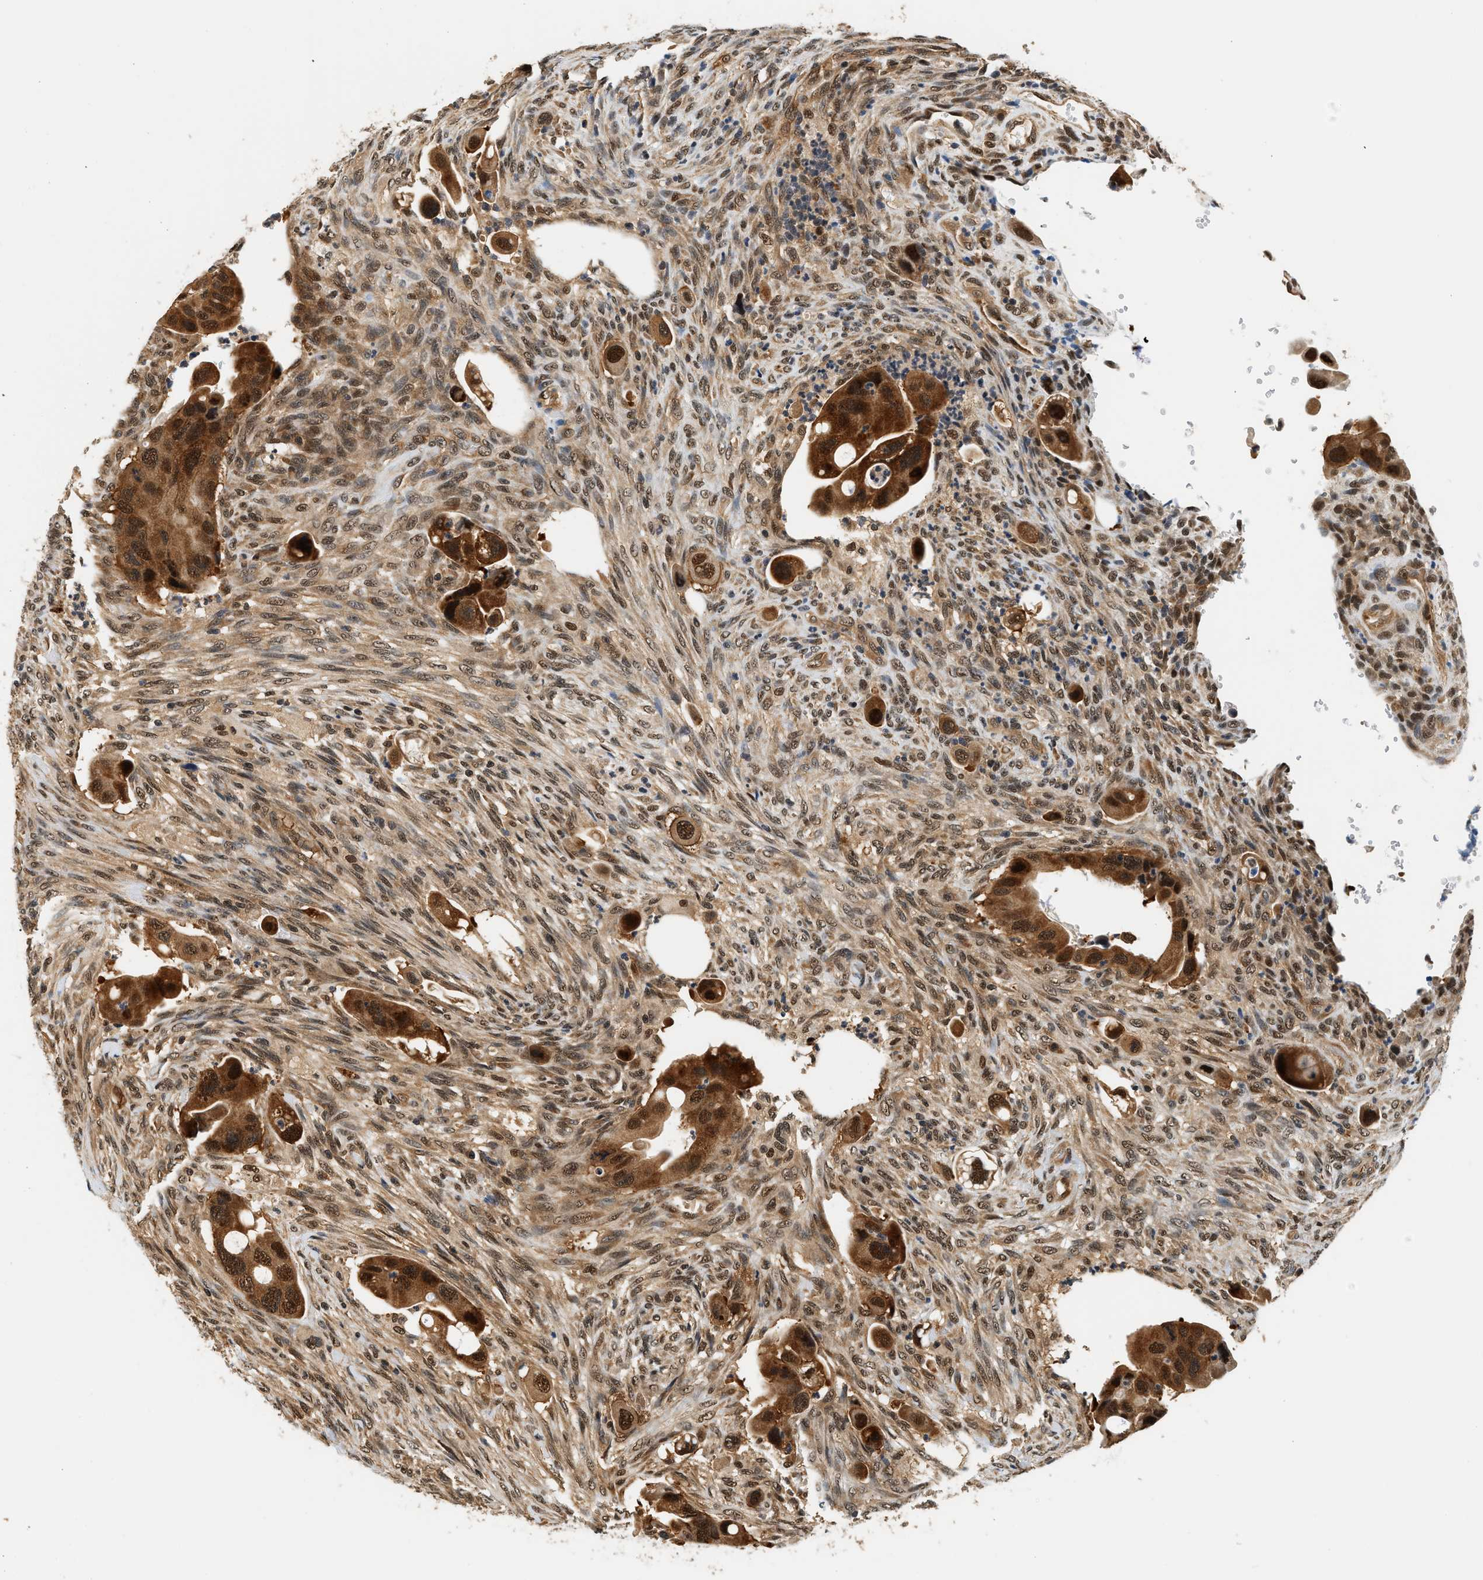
{"staining": {"intensity": "strong", "quantity": ">75%", "location": "cytoplasmic/membranous,nuclear"}, "tissue": "colorectal cancer", "cell_type": "Tumor cells", "image_type": "cancer", "snomed": [{"axis": "morphology", "description": "Adenocarcinoma, NOS"}, {"axis": "topography", "description": "Rectum"}], "caption": "Colorectal adenocarcinoma stained with immunohistochemistry (IHC) shows strong cytoplasmic/membranous and nuclear staining in about >75% of tumor cells.", "gene": "PSMD3", "patient": {"sex": "female", "age": 57}}